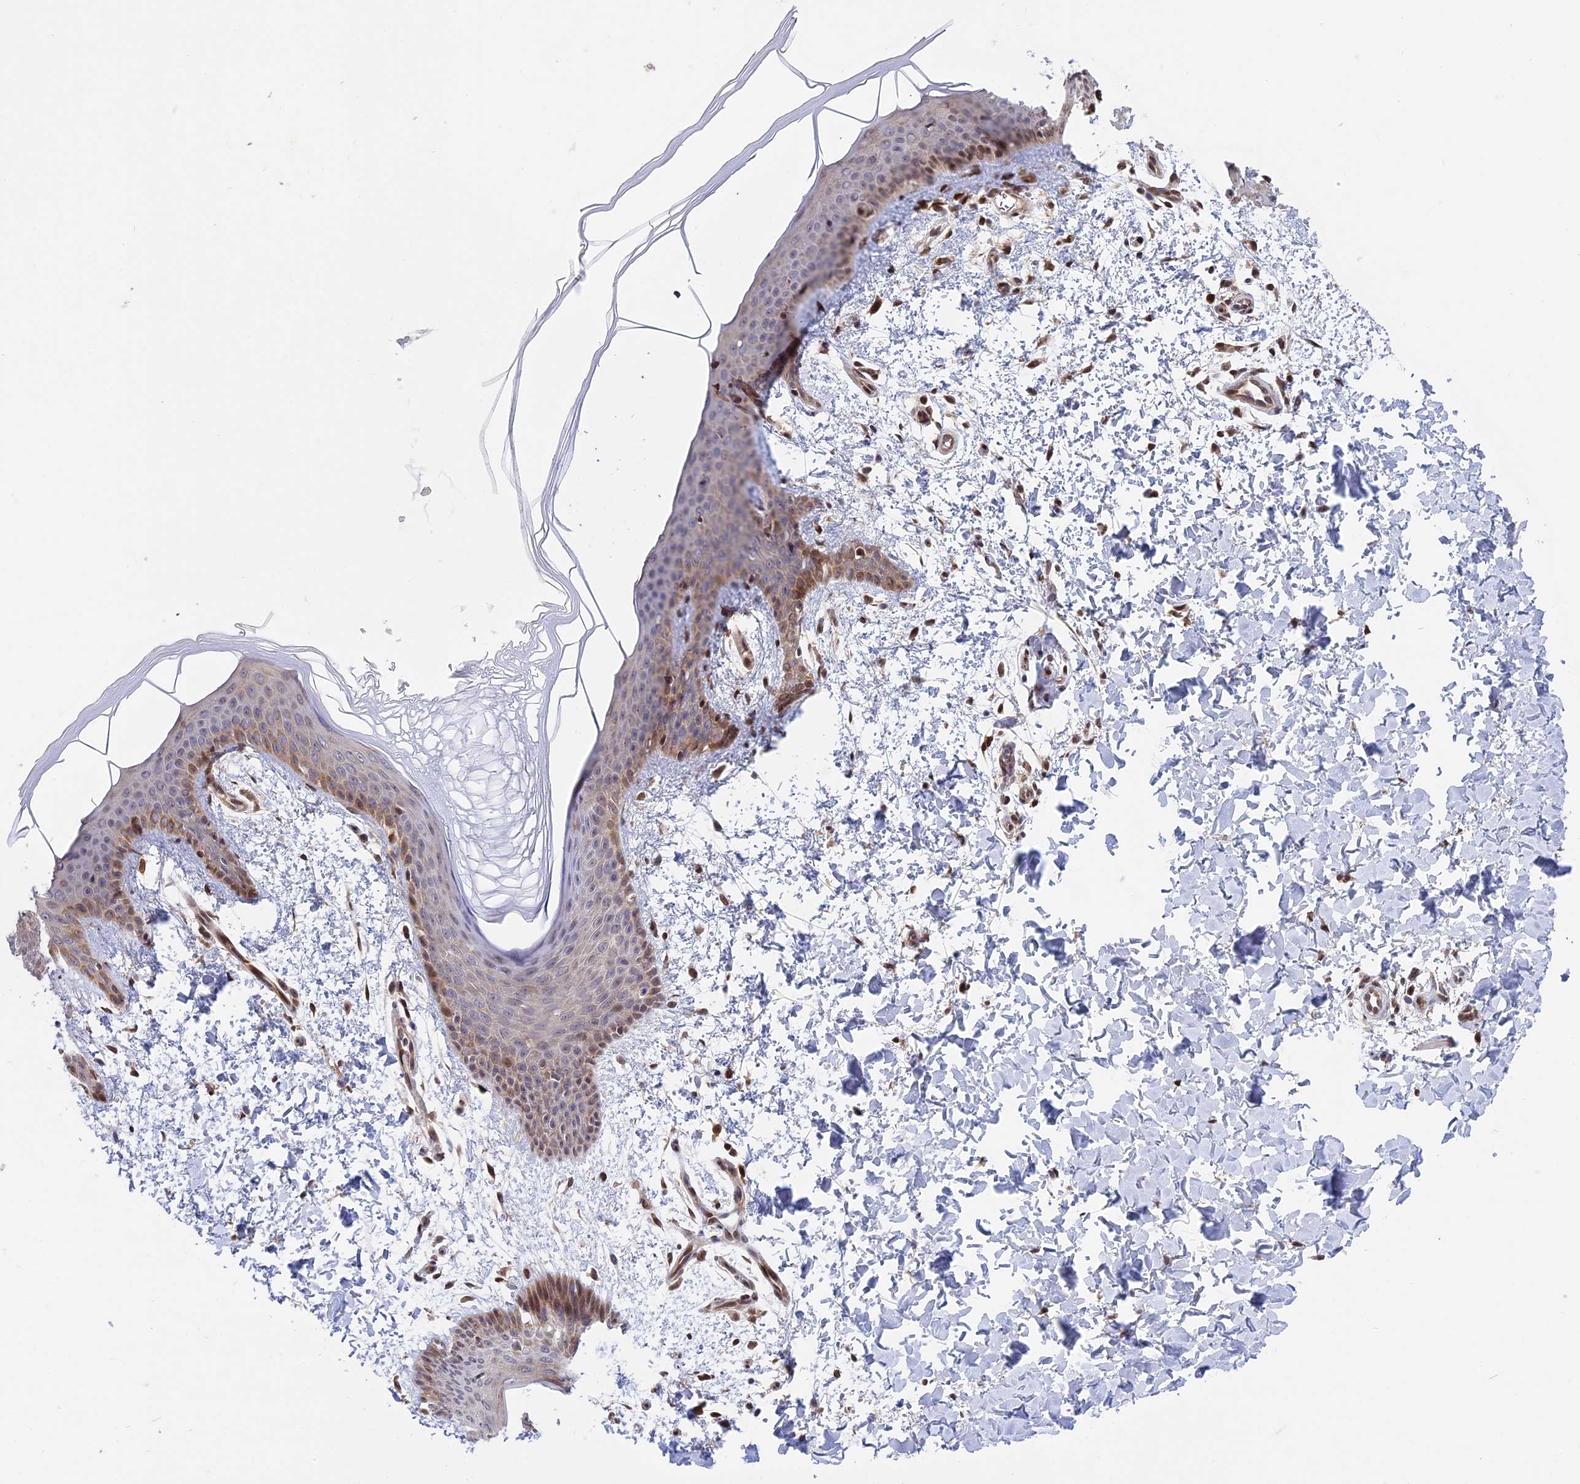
{"staining": {"intensity": "moderate", "quantity": ">75%", "location": "cytoplasmic/membranous,nuclear"}, "tissue": "skin", "cell_type": "Fibroblasts", "image_type": "normal", "snomed": [{"axis": "morphology", "description": "Normal tissue, NOS"}, {"axis": "topography", "description": "Skin"}], "caption": "Fibroblasts demonstrate medium levels of moderate cytoplasmic/membranous,nuclear expression in approximately >75% of cells in benign skin. (IHC, brightfield microscopy, high magnification).", "gene": "ZNF428", "patient": {"sex": "male", "age": 36}}